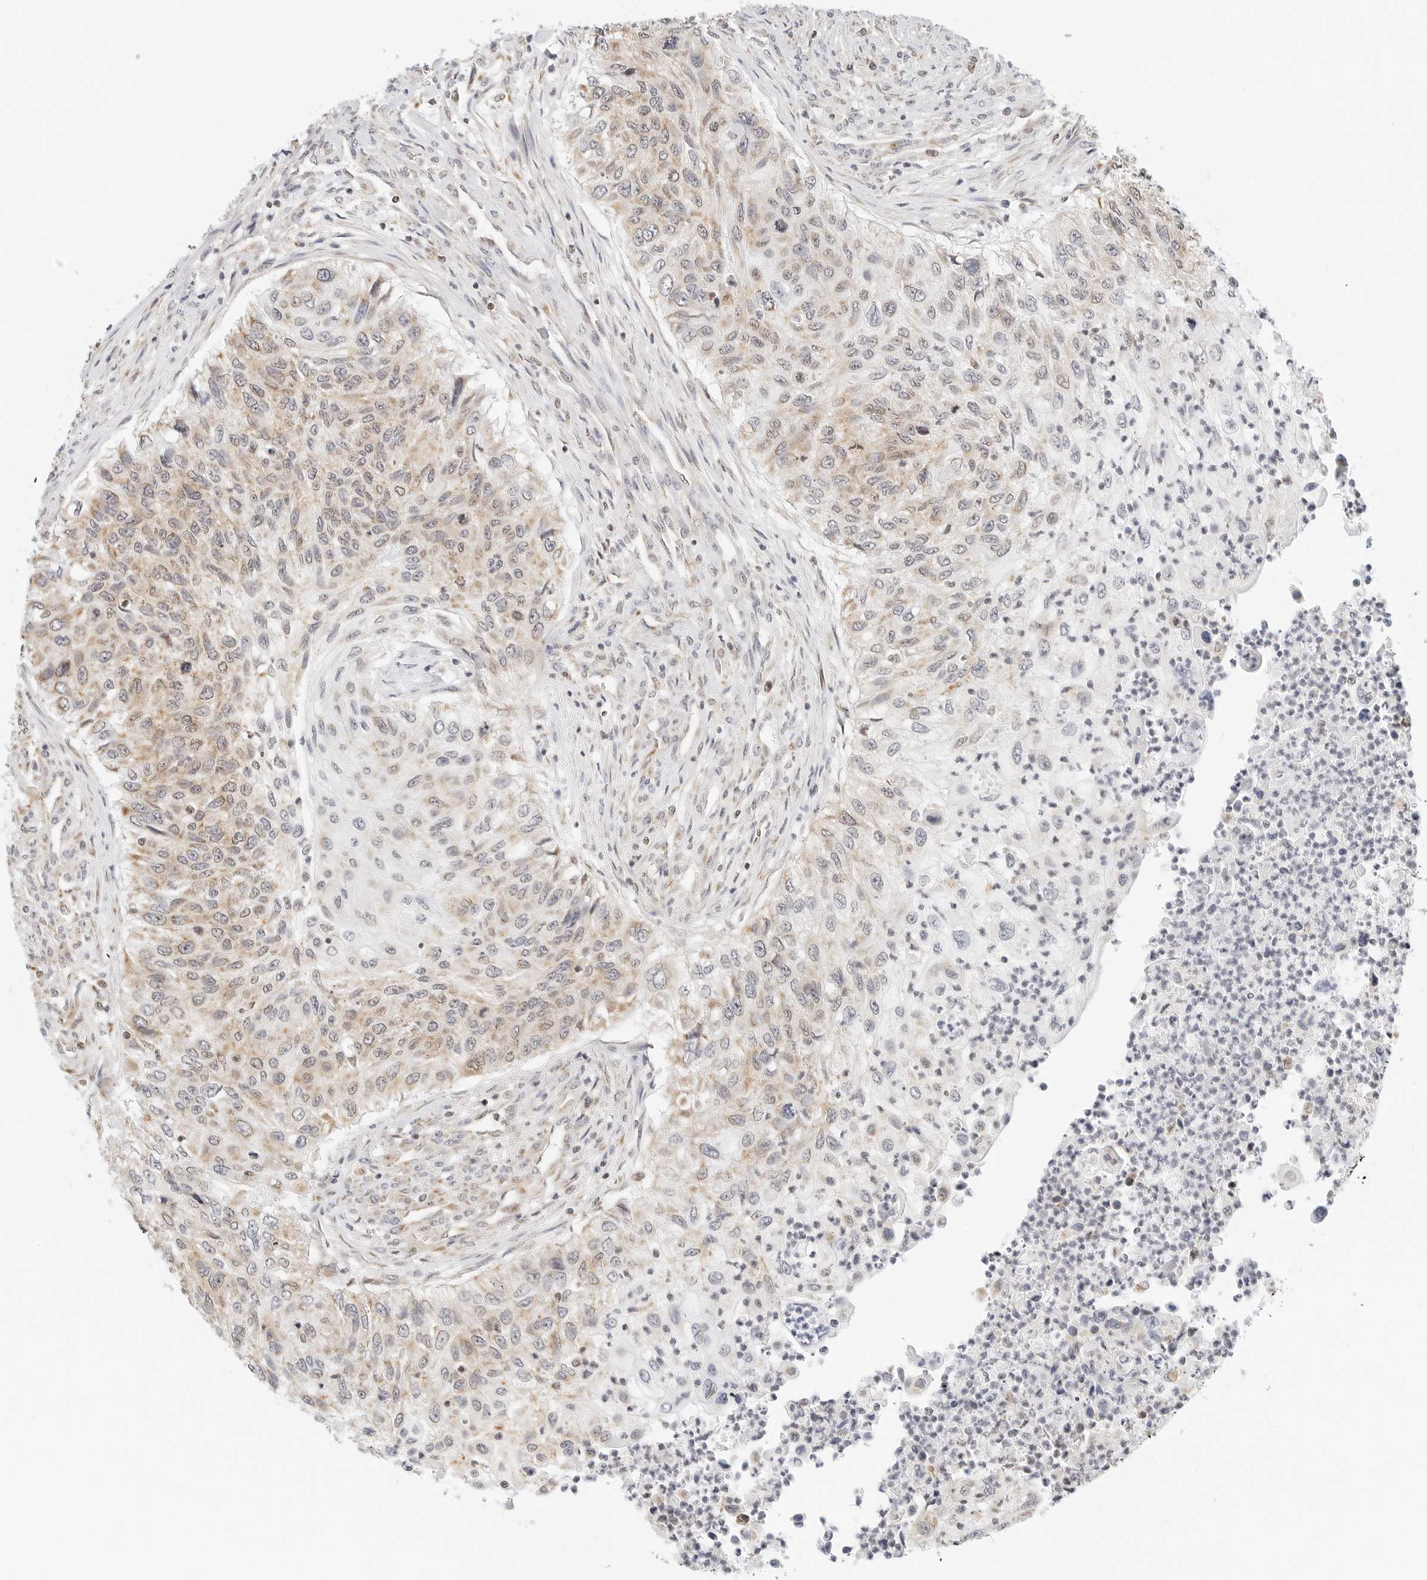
{"staining": {"intensity": "weak", "quantity": ">75%", "location": "cytoplasmic/membranous"}, "tissue": "urothelial cancer", "cell_type": "Tumor cells", "image_type": "cancer", "snomed": [{"axis": "morphology", "description": "Urothelial carcinoma, High grade"}, {"axis": "topography", "description": "Urinary bladder"}], "caption": "Immunohistochemical staining of urothelial cancer exhibits low levels of weak cytoplasmic/membranous staining in about >75% of tumor cells.", "gene": "ATL1", "patient": {"sex": "female", "age": 60}}